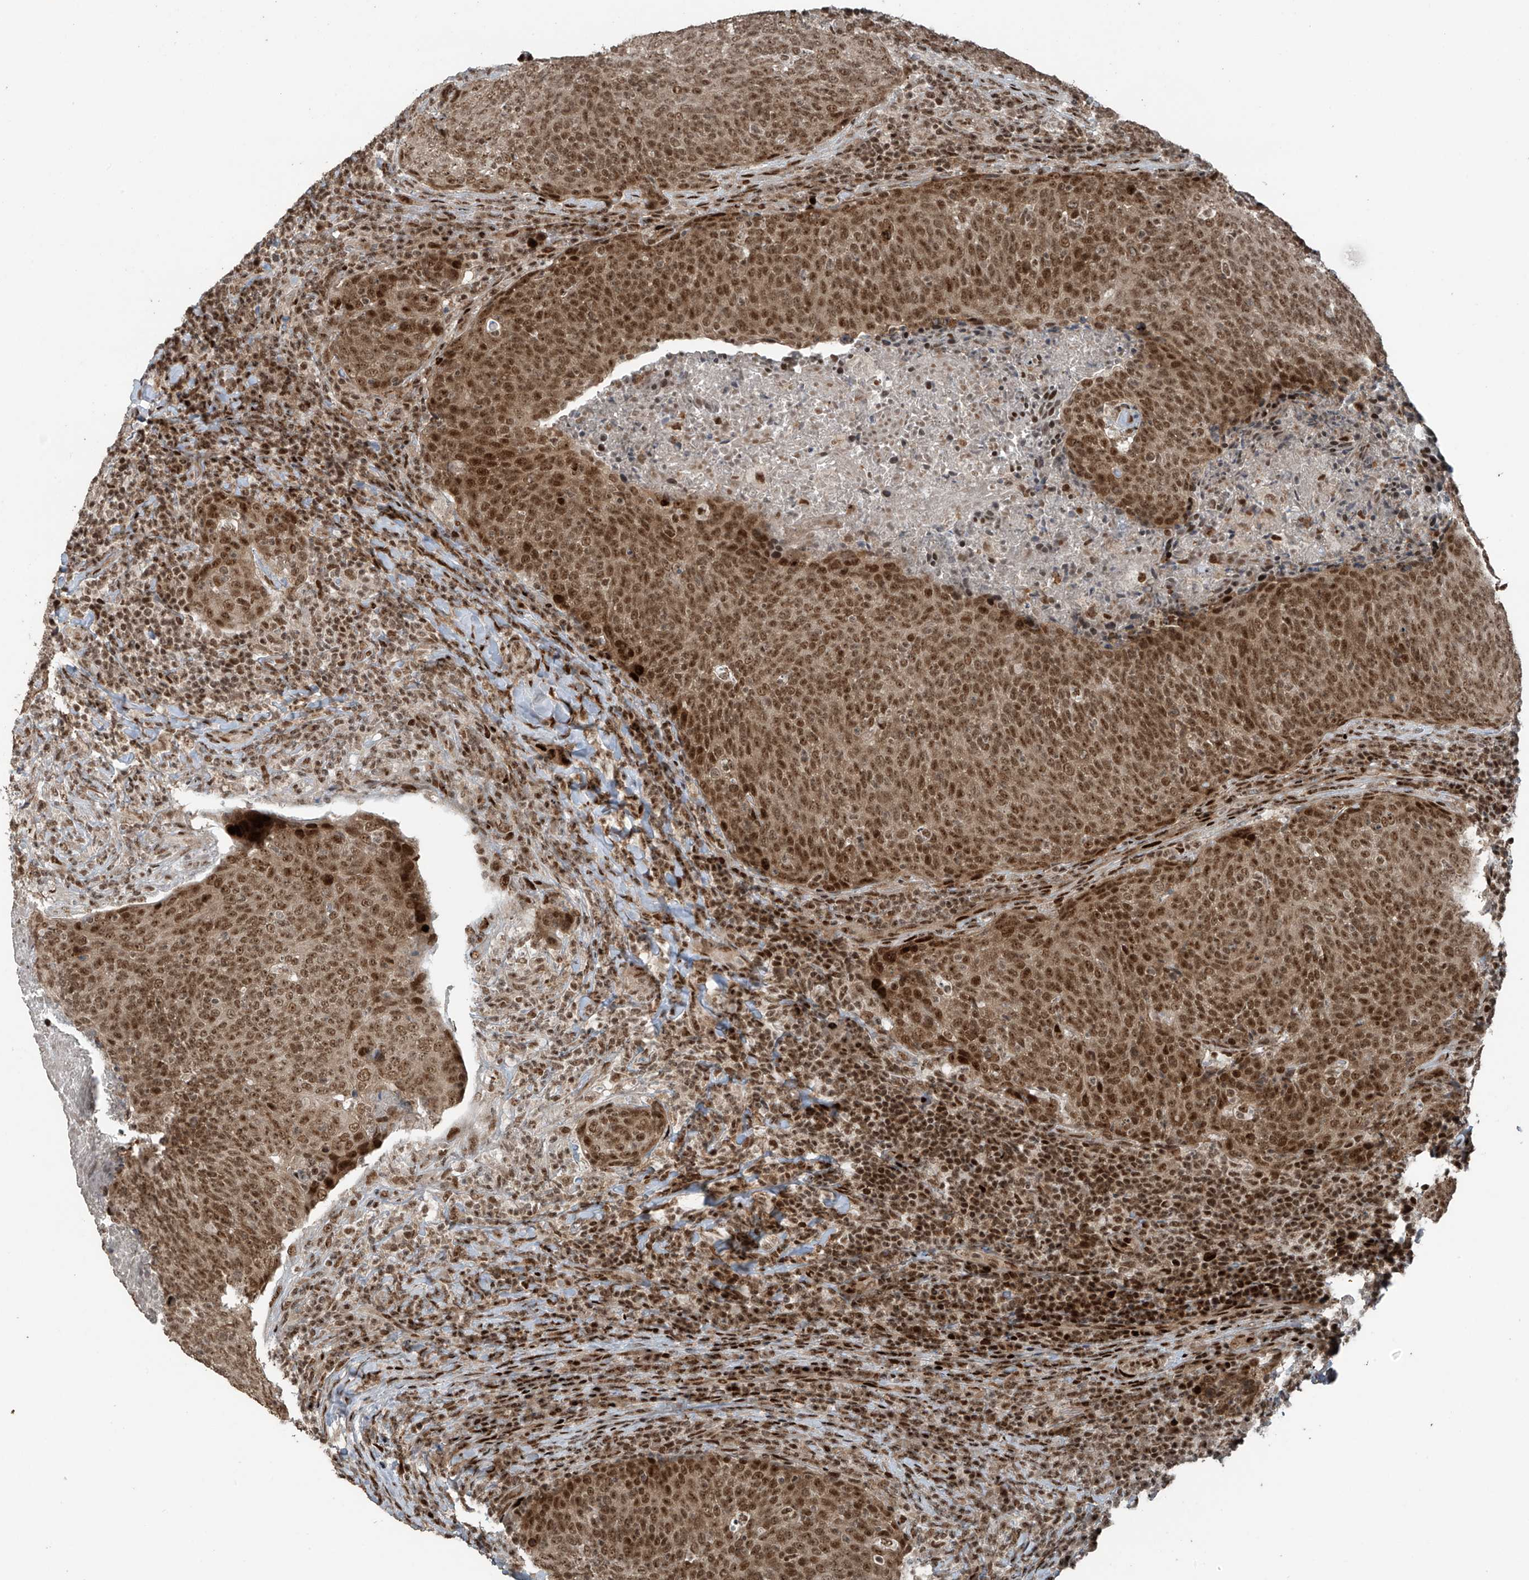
{"staining": {"intensity": "moderate", "quantity": ">75%", "location": "cytoplasmic/membranous,nuclear"}, "tissue": "head and neck cancer", "cell_type": "Tumor cells", "image_type": "cancer", "snomed": [{"axis": "morphology", "description": "Squamous cell carcinoma, NOS"}, {"axis": "morphology", "description": "Squamous cell carcinoma, metastatic, NOS"}, {"axis": "topography", "description": "Lymph node"}, {"axis": "topography", "description": "Head-Neck"}], "caption": "Squamous cell carcinoma (head and neck) was stained to show a protein in brown. There is medium levels of moderate cytoplasmic/membranous and nuclear staining in about >75% of tumor cells.", "gene": "PCNP", "patient": {"sex": "male", "age": 62}}